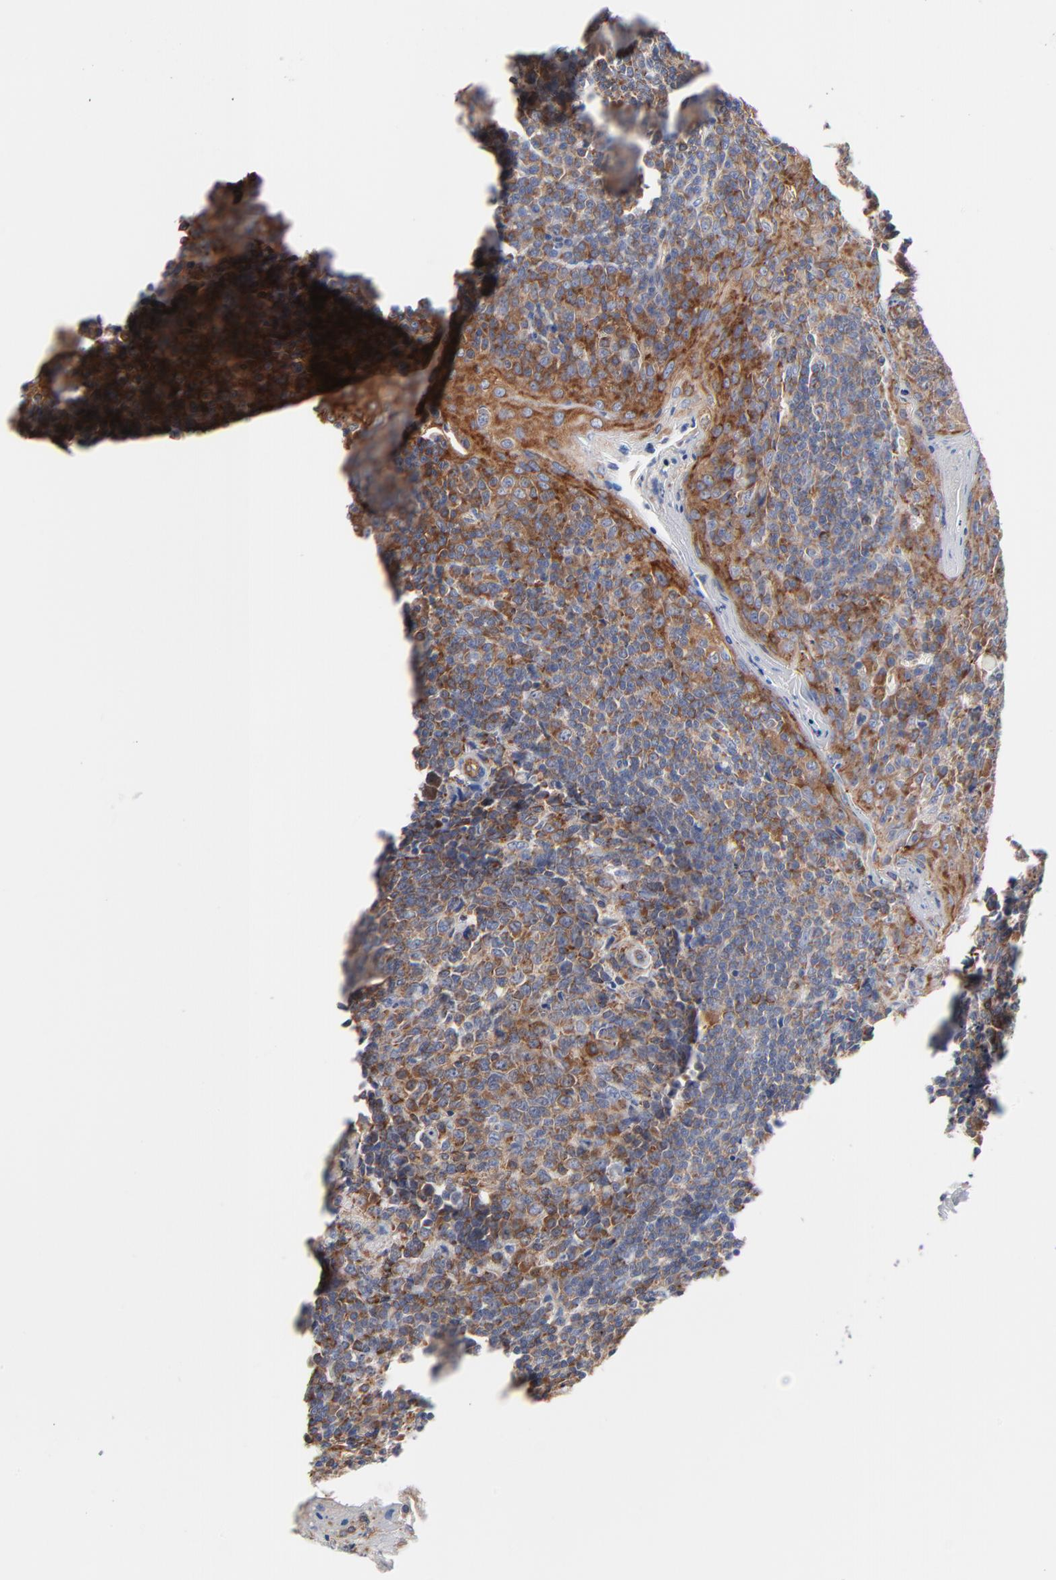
{"staining": {"intensity": "moderate", "quantity": ">75%", "location": "cytoplasmic/membranous"}, "tissue": "tonsil", "cell_type": "Germinal center cells", "image_type": "normal", "snomed": [{"axis": "morphology", "description": "Normal tissue, NOS"}, {"axis": "topography", "description": "Tonsil"}], "caption": "Moderate cytoplasmic/membranous expression for a protein is seen in about >75% of germinal center cells of benign tonsil using IHC.", "gene": "CD2AP", "patient": {"sex": "male", "age": 31}}